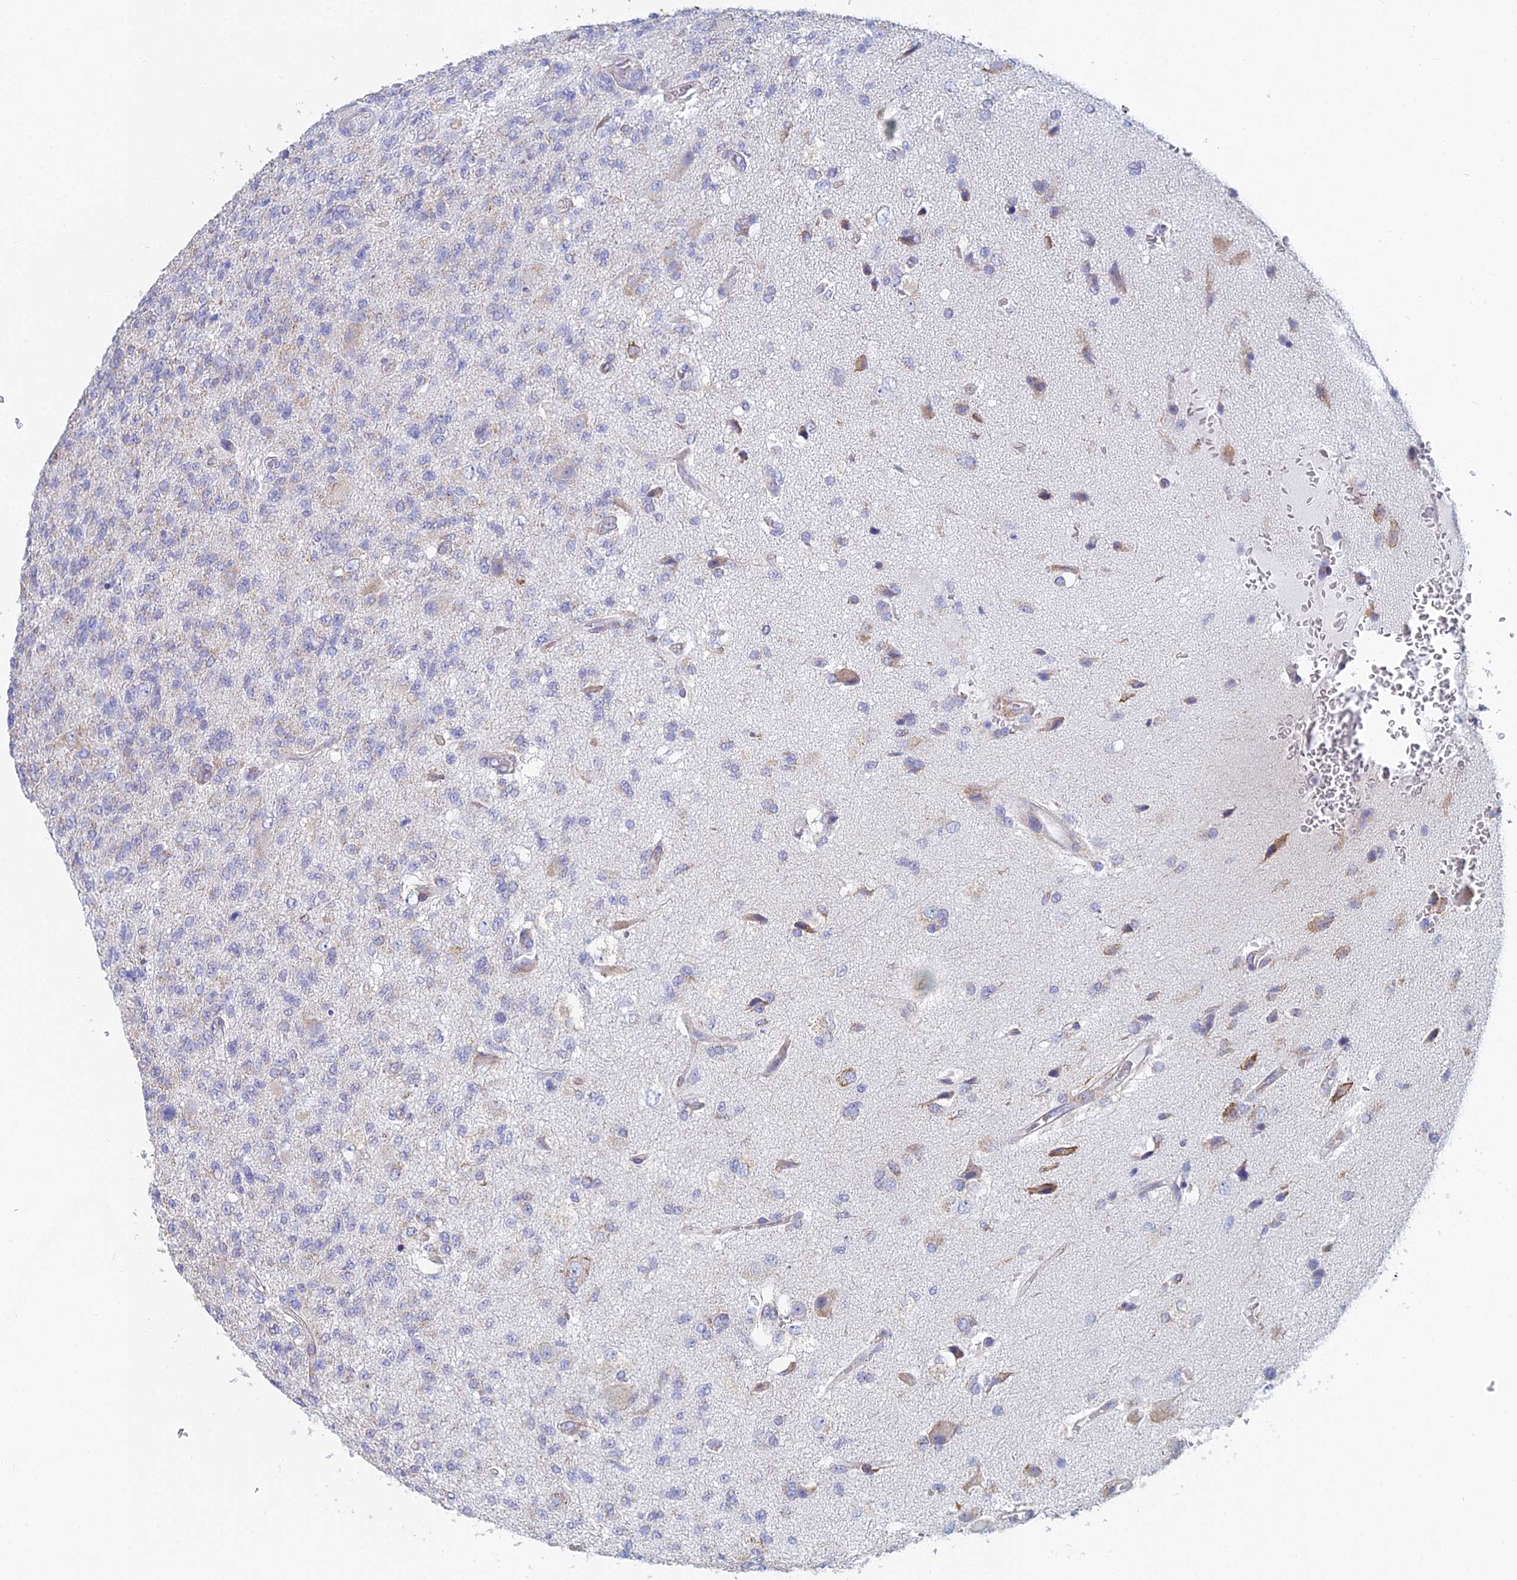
{"staining": {"intensity": "weak", "quantity": "25%-75%", "location": "cytoplasmic/membranous"}, "tissue": "glioma", "cell_type": "Tumor cells", "image_type": "cancer", "snomed": [{"axis": "morphology", "description": "Glioma, malignant, High grade"}, {"axis": "topography", "description": "Brain"}], "caption": "Approximately 25%-75% of tumor cells in high-grade glioma (malignant) display weak cytoplasmic/membranous protein staining as visualized by brown immunohistochemical staining.", "gene": "CRACR2B", "patient": {"sex": "male", "age": 56}}